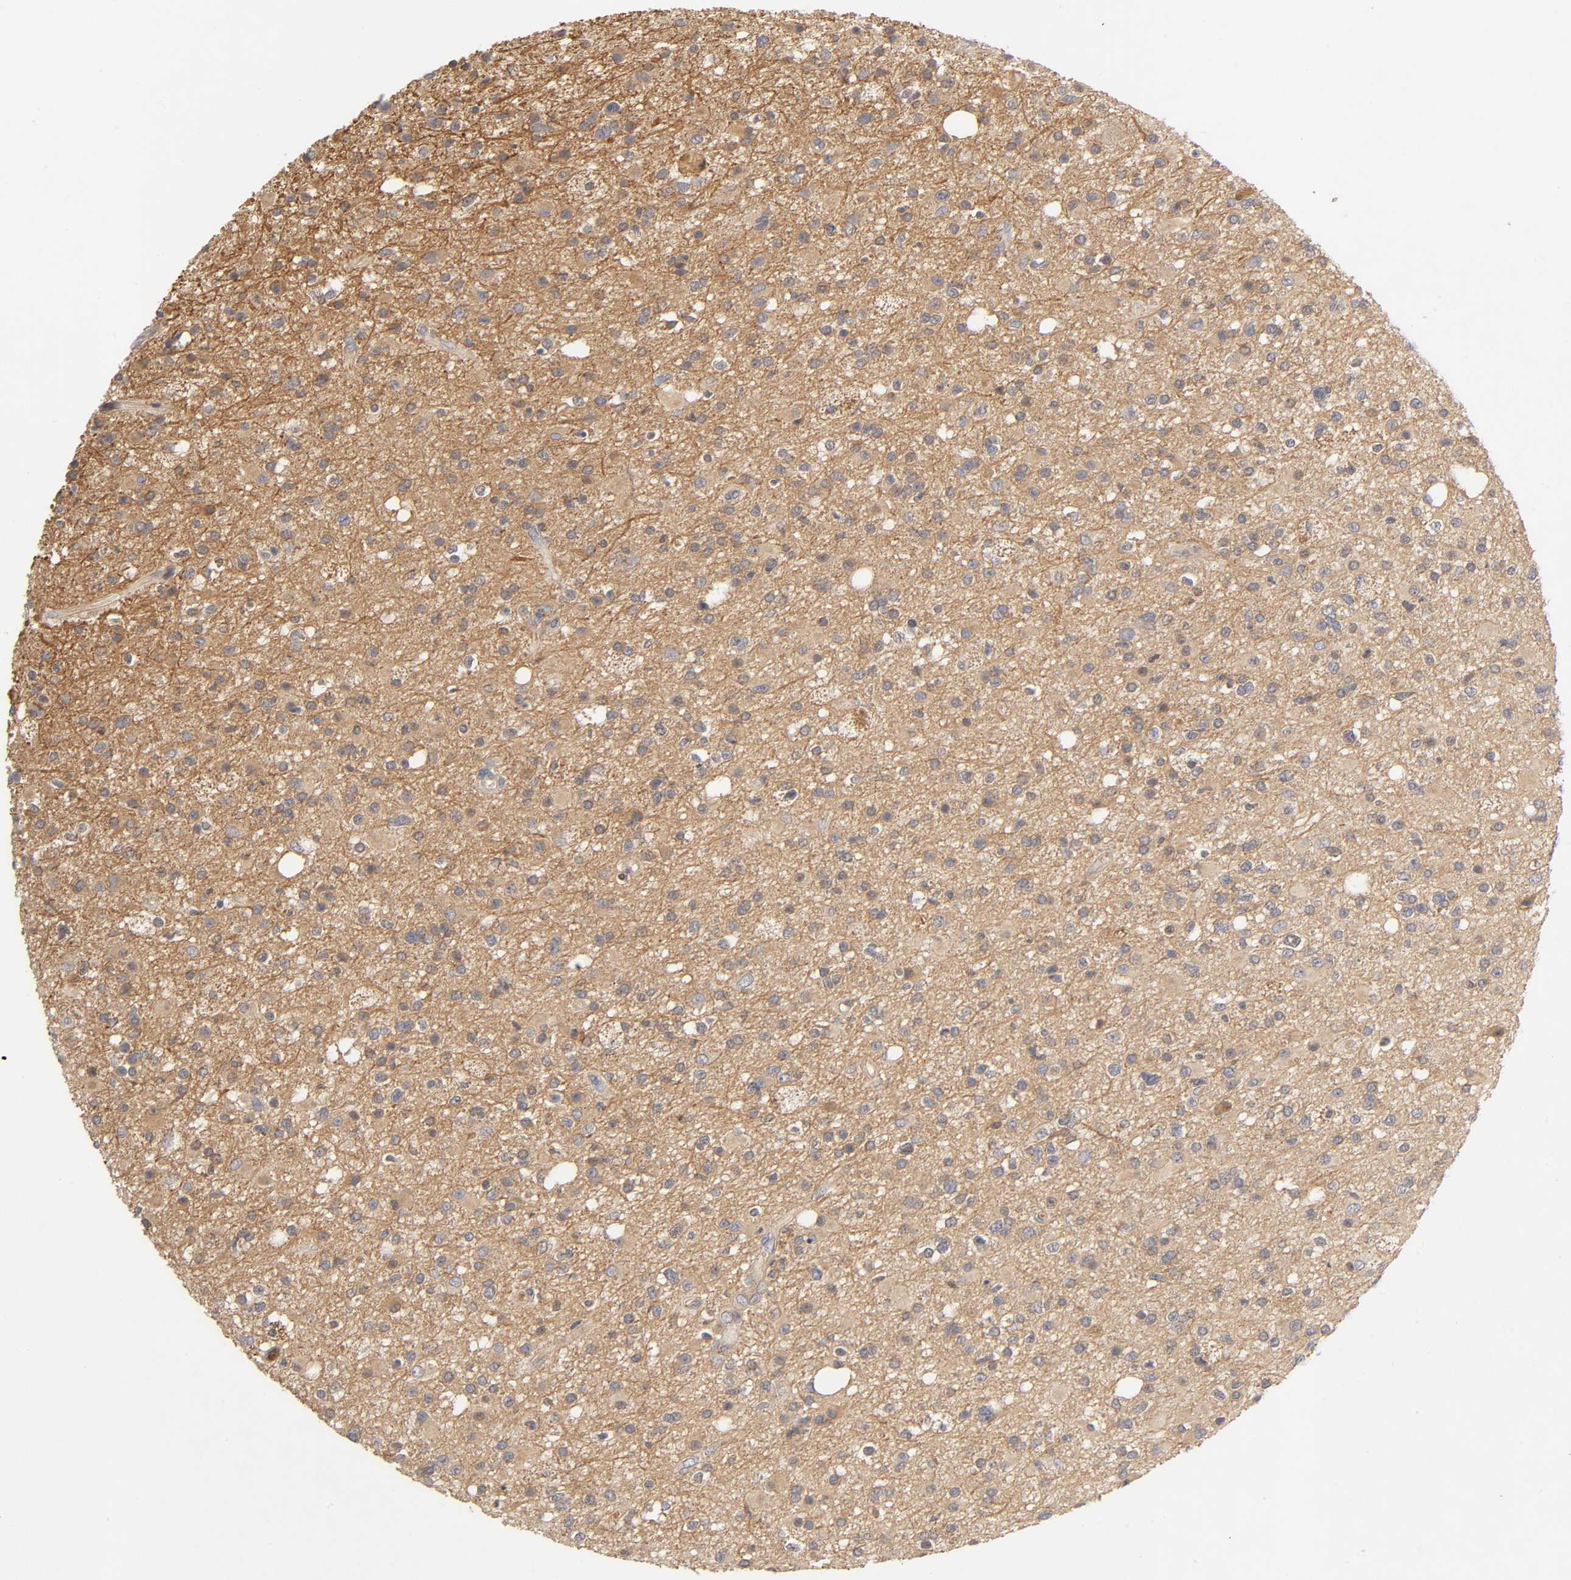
{"staining": {"intensity": "moderate", "quantity": ">75%", "location": "cytoplasmic/membranous"}, "tissue": "glioma", "cell_type": "Tumor cells", "image_type": "cancer", "snomed": [{"axis": "morphology", "description": "Glioma, malignant, High grade"}, {"axis": "topography", "description": "Brain"}], "caption": "Brown immunohistochemical staining in human glioma exhibits moderate cytoplasmic/membranous expression in approximately >75% of tumor cells.", "gene": "CPB2", "patient": {"sex": "male", "age": 33}}